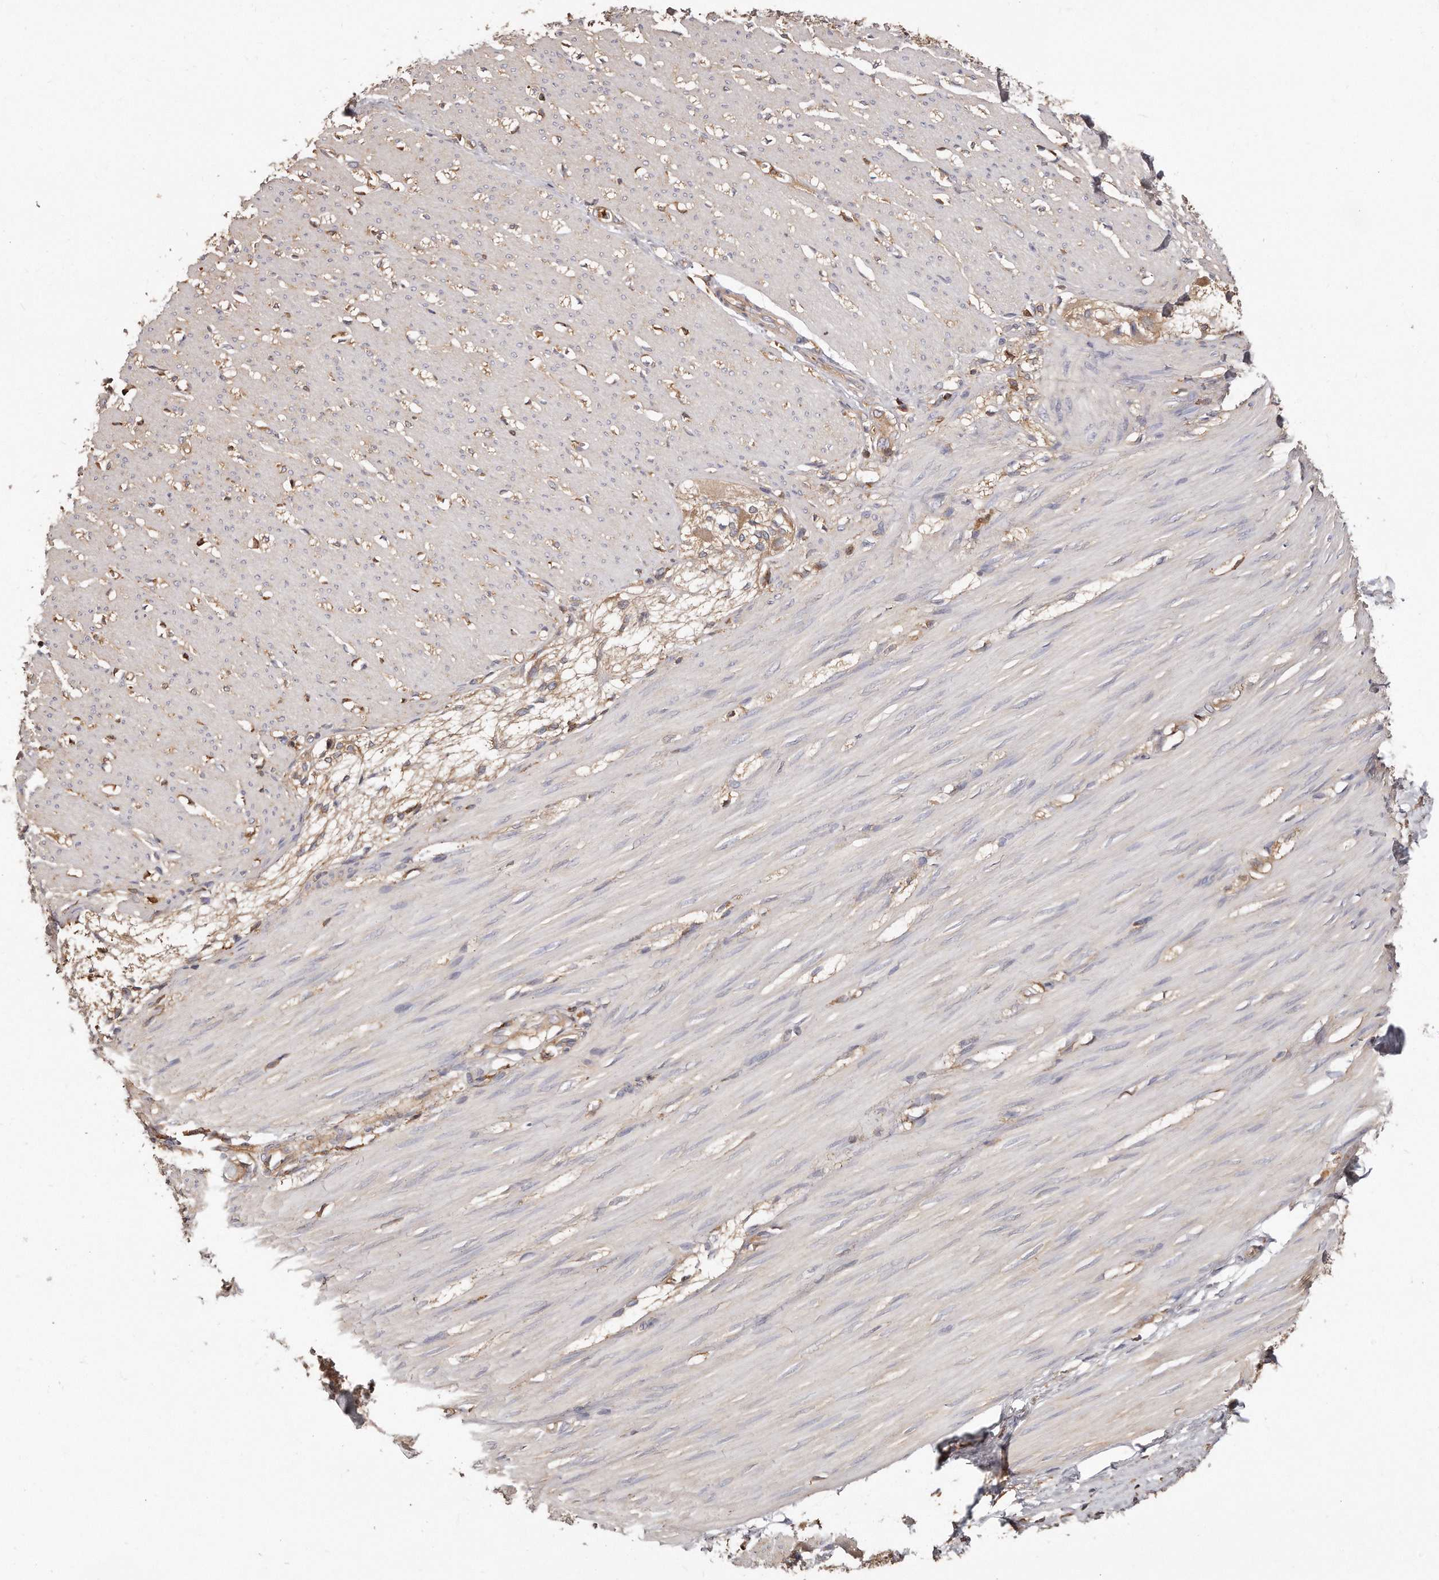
{"staining": {"intensity": "weak", "quantity": "<25%", "location": "cytoplasmic/membranous"}, "tissue": "smooth muscle", "cell_type": "Smooth muscle cells", "image_type": "normal", "snomed": [{"axis": "morphology", "description": "Normal tissue, NOS"}, {"axis": "morphology", "description": "Adenocarcinoma, NOS"}, {"axis": "topography", "description": "Colon"}, {"axis": "topography", "description": "Peripheral nerve tissue"}], "caption": "Immunohistochemistry (IHC) of benign smooth muscle demonstrates no staining in smooth muscle cells. The staining is performed using DAB (3,3'-diaminobenzidine) brown chromogen with nuclei counter-stained in using hematoxylin.", "gene": "CAP1", "patient": {"sex": "male", "age": 14}}